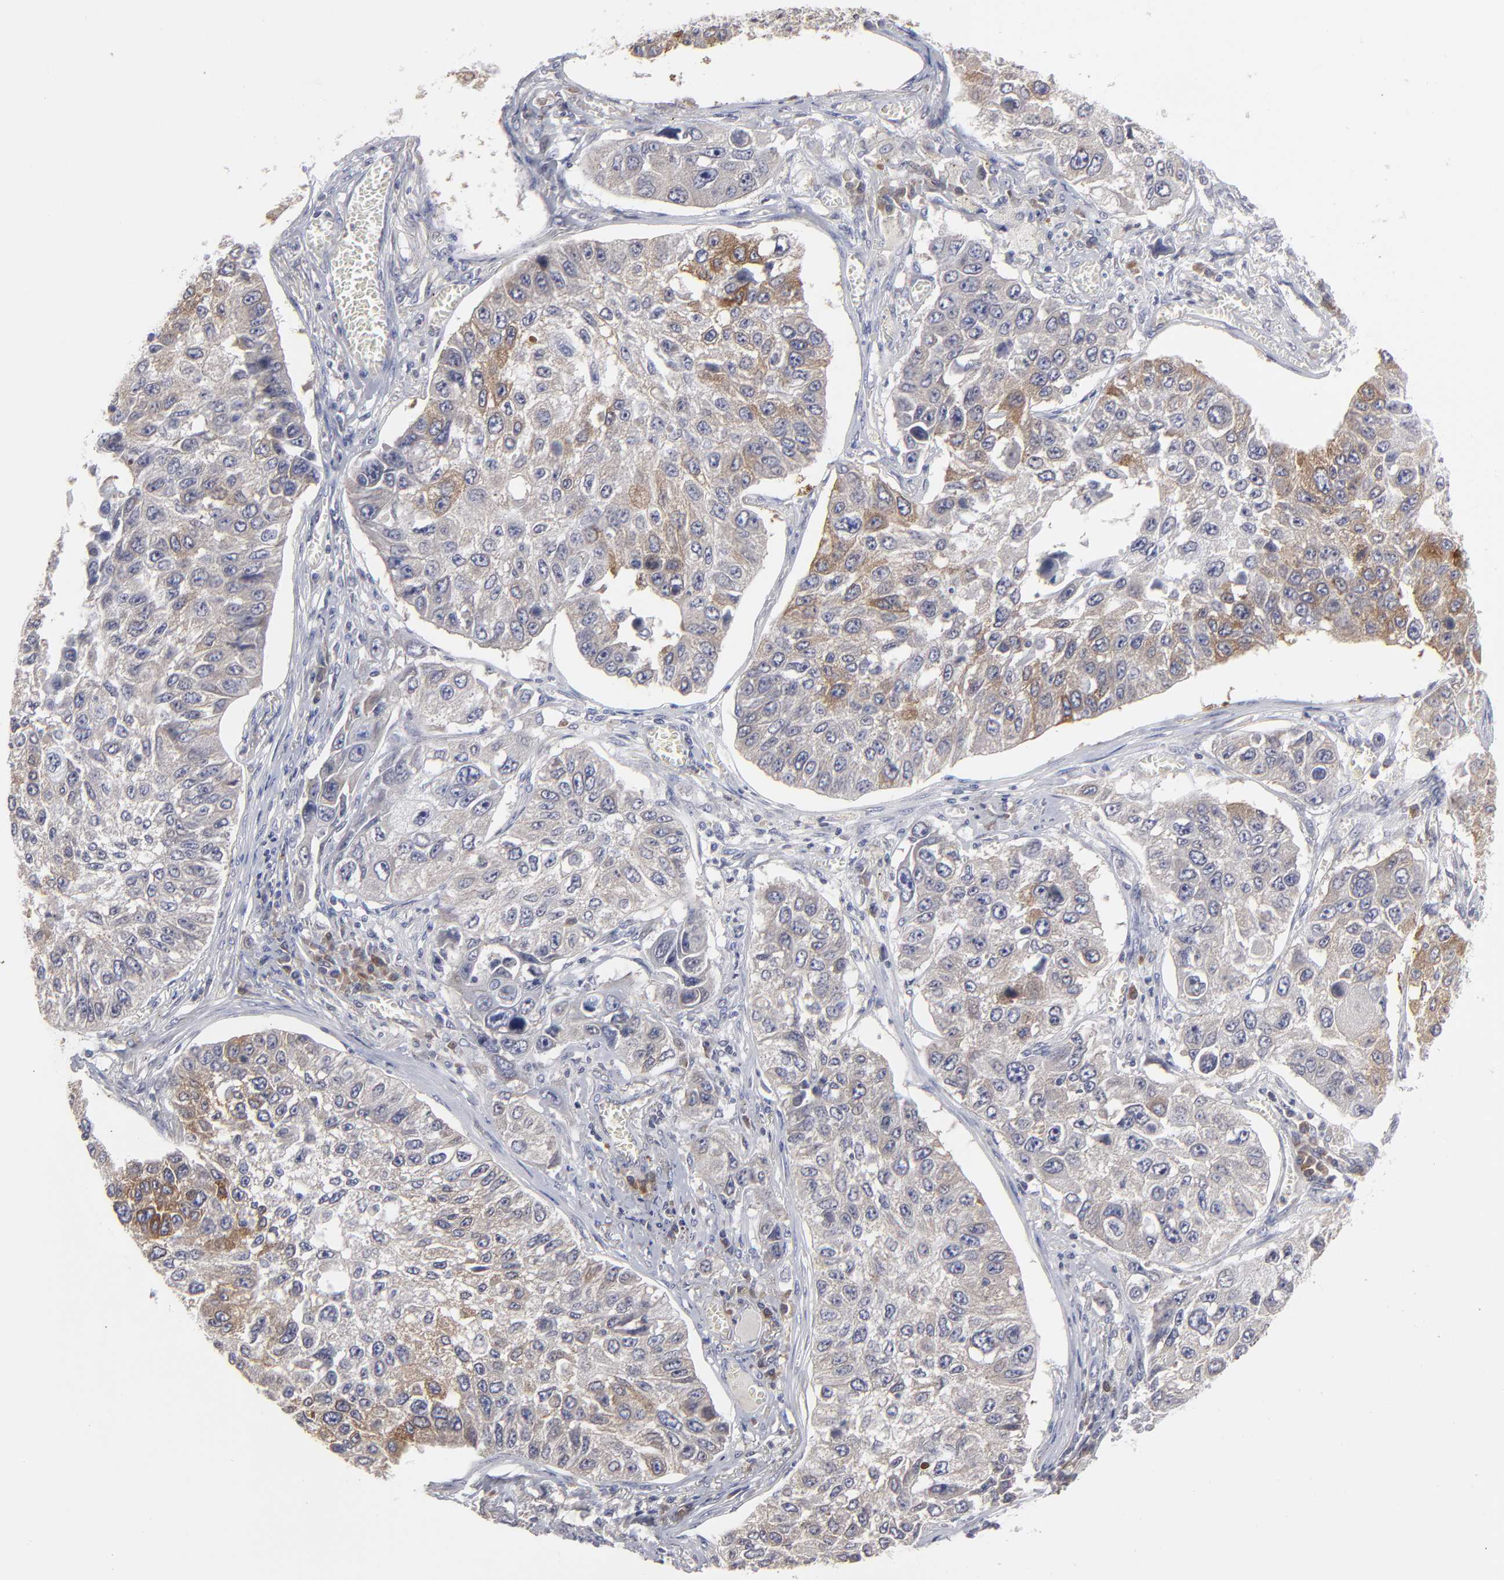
{"staining": {"intensity": "moderate", "quantity": "25%-75%", "location": "cytoplasmic/membranous"}, "tissue": "lung cancer", "cell_type": "Tumor cells", "image_type": "cancer", "snomed": [{"axis": "morphology", "description": "Squamous cell carcinoma, NOS"}, {"axis": "topography", "description": "Lung"}], "caption": "Protein staining of squamous cell carcinoma (lung) tissue shows moderate cytoplasmic/membranous positivity in about 25%-75% of tumor cells.", "gene": "CEP97", "patient": {"sex": "male", "age": 71}}